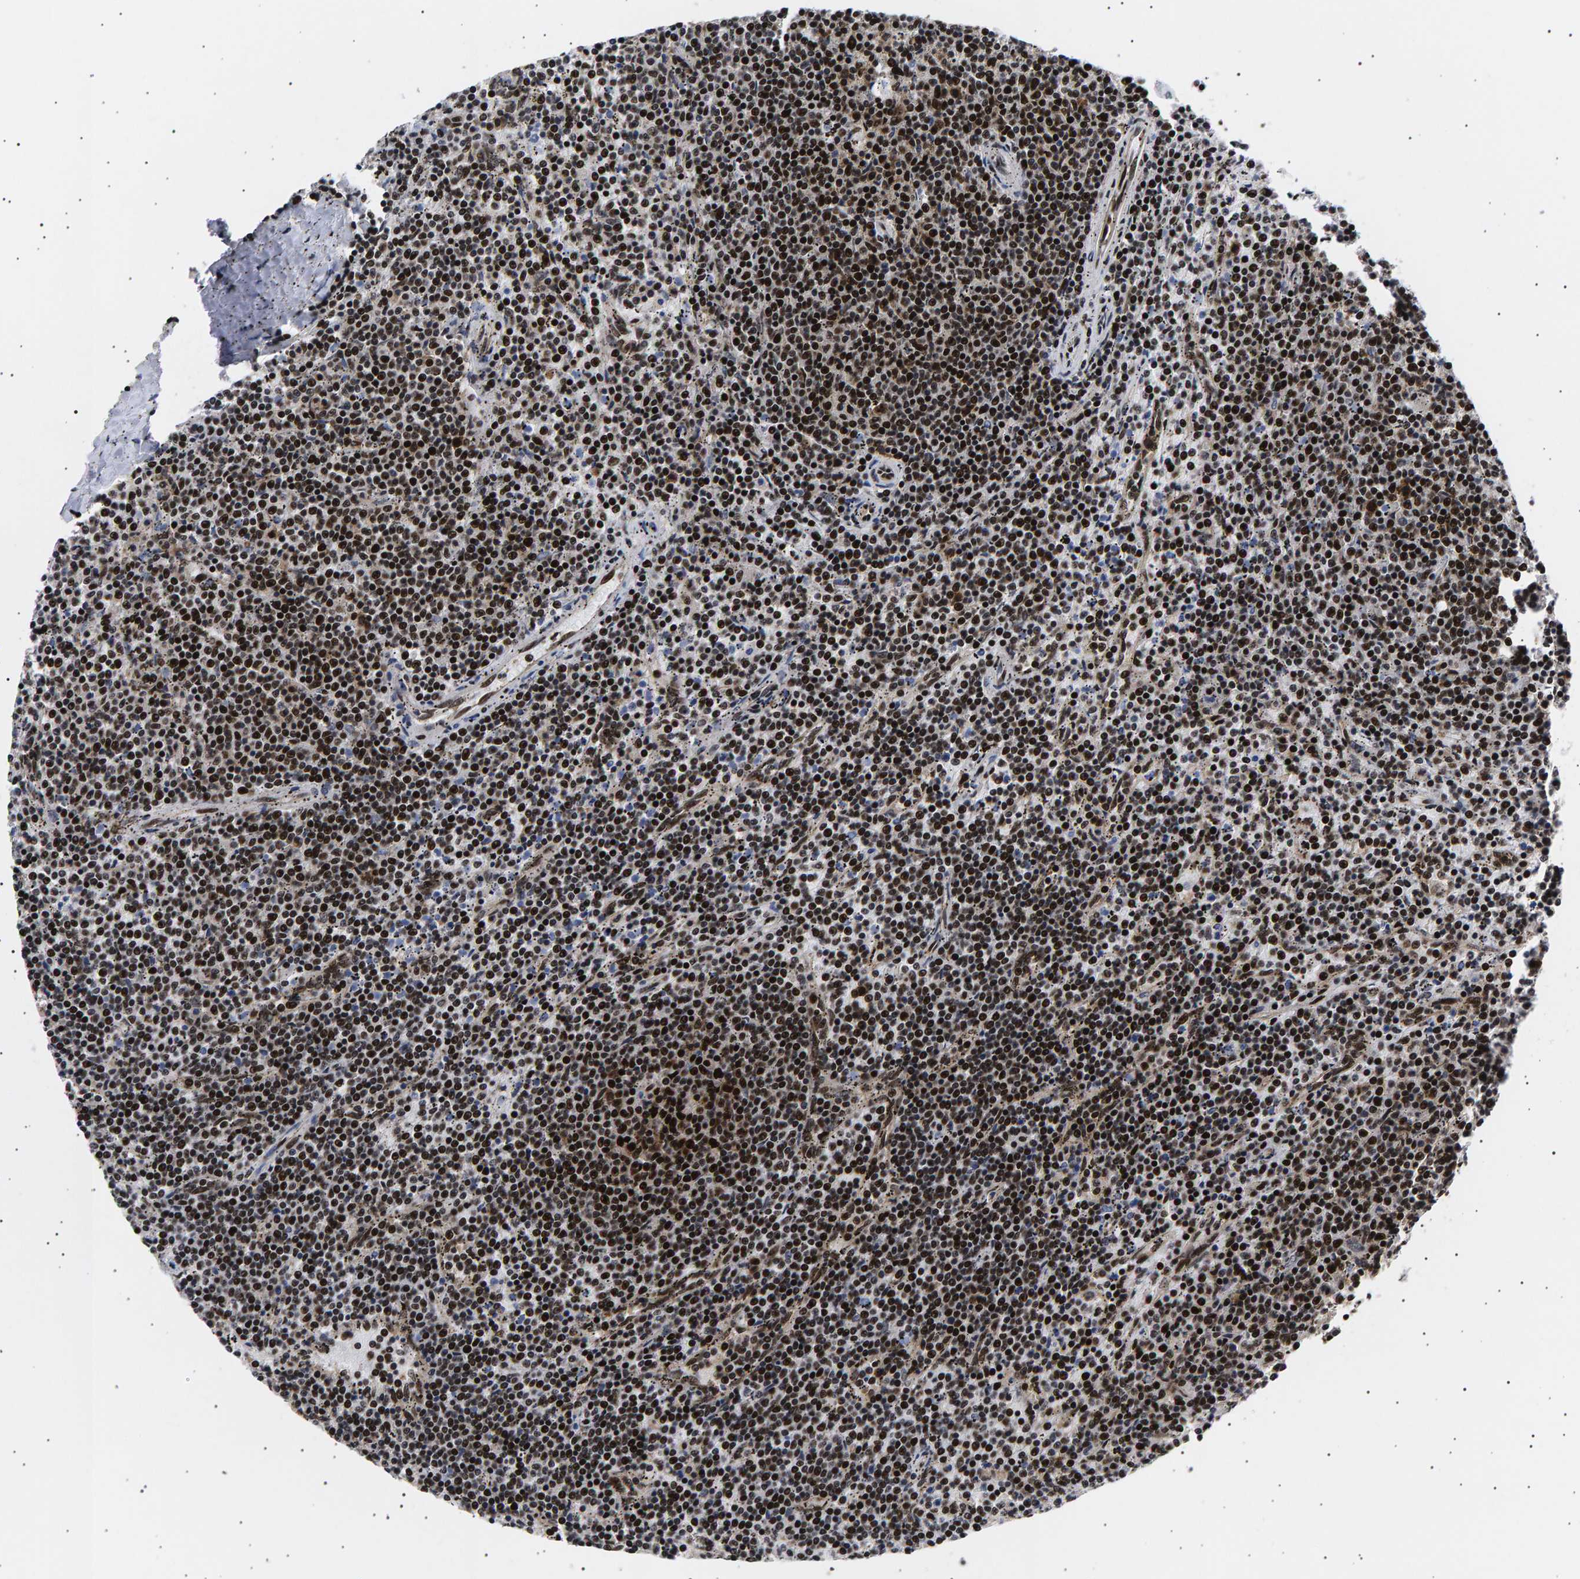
{"staining": {"intensity": "strong", "quantity": ">75%", "location": "nuclear"}, "tissue": "lymphoma", "cell_type": "Tumor cells", "image_type": "cancer", "snomed": [{"axis": "morphology", "description": "Malignant lymphoma, non-Hodgkin's type, Low grade"}, {"axis": "topography", "description": "Spleen"}], "caption": "This is an image of immunohistochemistry (IHC) staining of lymphoma, which shows strong expression in the nuclear of tumor cells.", "gene": "ANKRD40", "patient": {"sex": "female", "age": 50}}